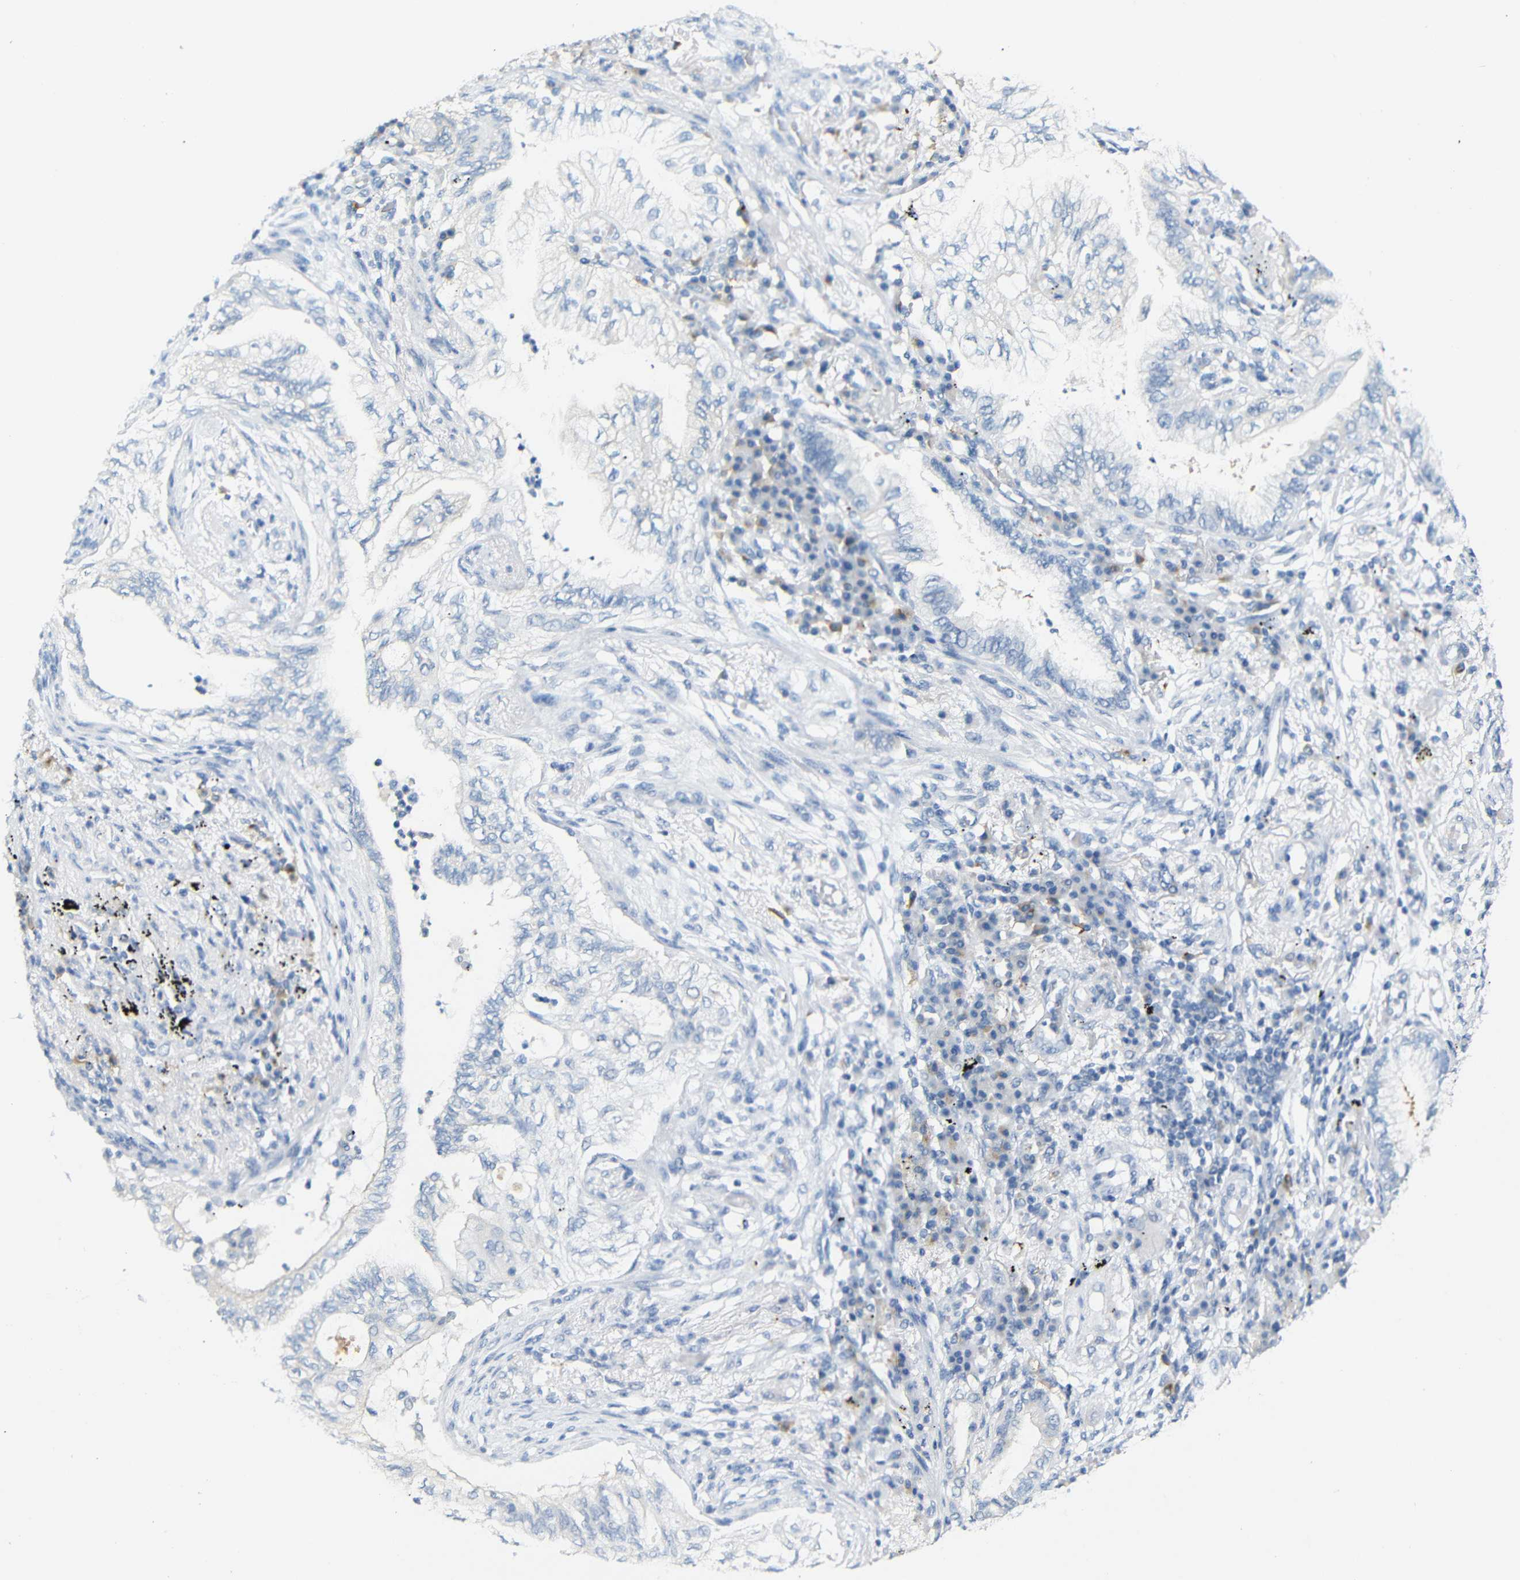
{"staining": {"intensity": "negative", "quantity": "none", "location": "none"}, "tissue": "lung cancer", "cell_type": "Tumor cells", "image_type": "cancer", "snomed": [{"axis": "morphology", "description": "Normal tissue, NOS"}, {"axis": "morphology", "description": "Adenocarcinoma, NOS"}, {"axis": "topography", "description": "Bronchus"}, {"axis": "topography", "description": "Lung"}], "caption": "This is an immunohistochemistry (IHC) photomicrograph of lung cancer (adenocarcinoma). There is no positivity in tumor cells.", "gene": "FCRL1", "patient": {"sex": "female", "age": 70}}